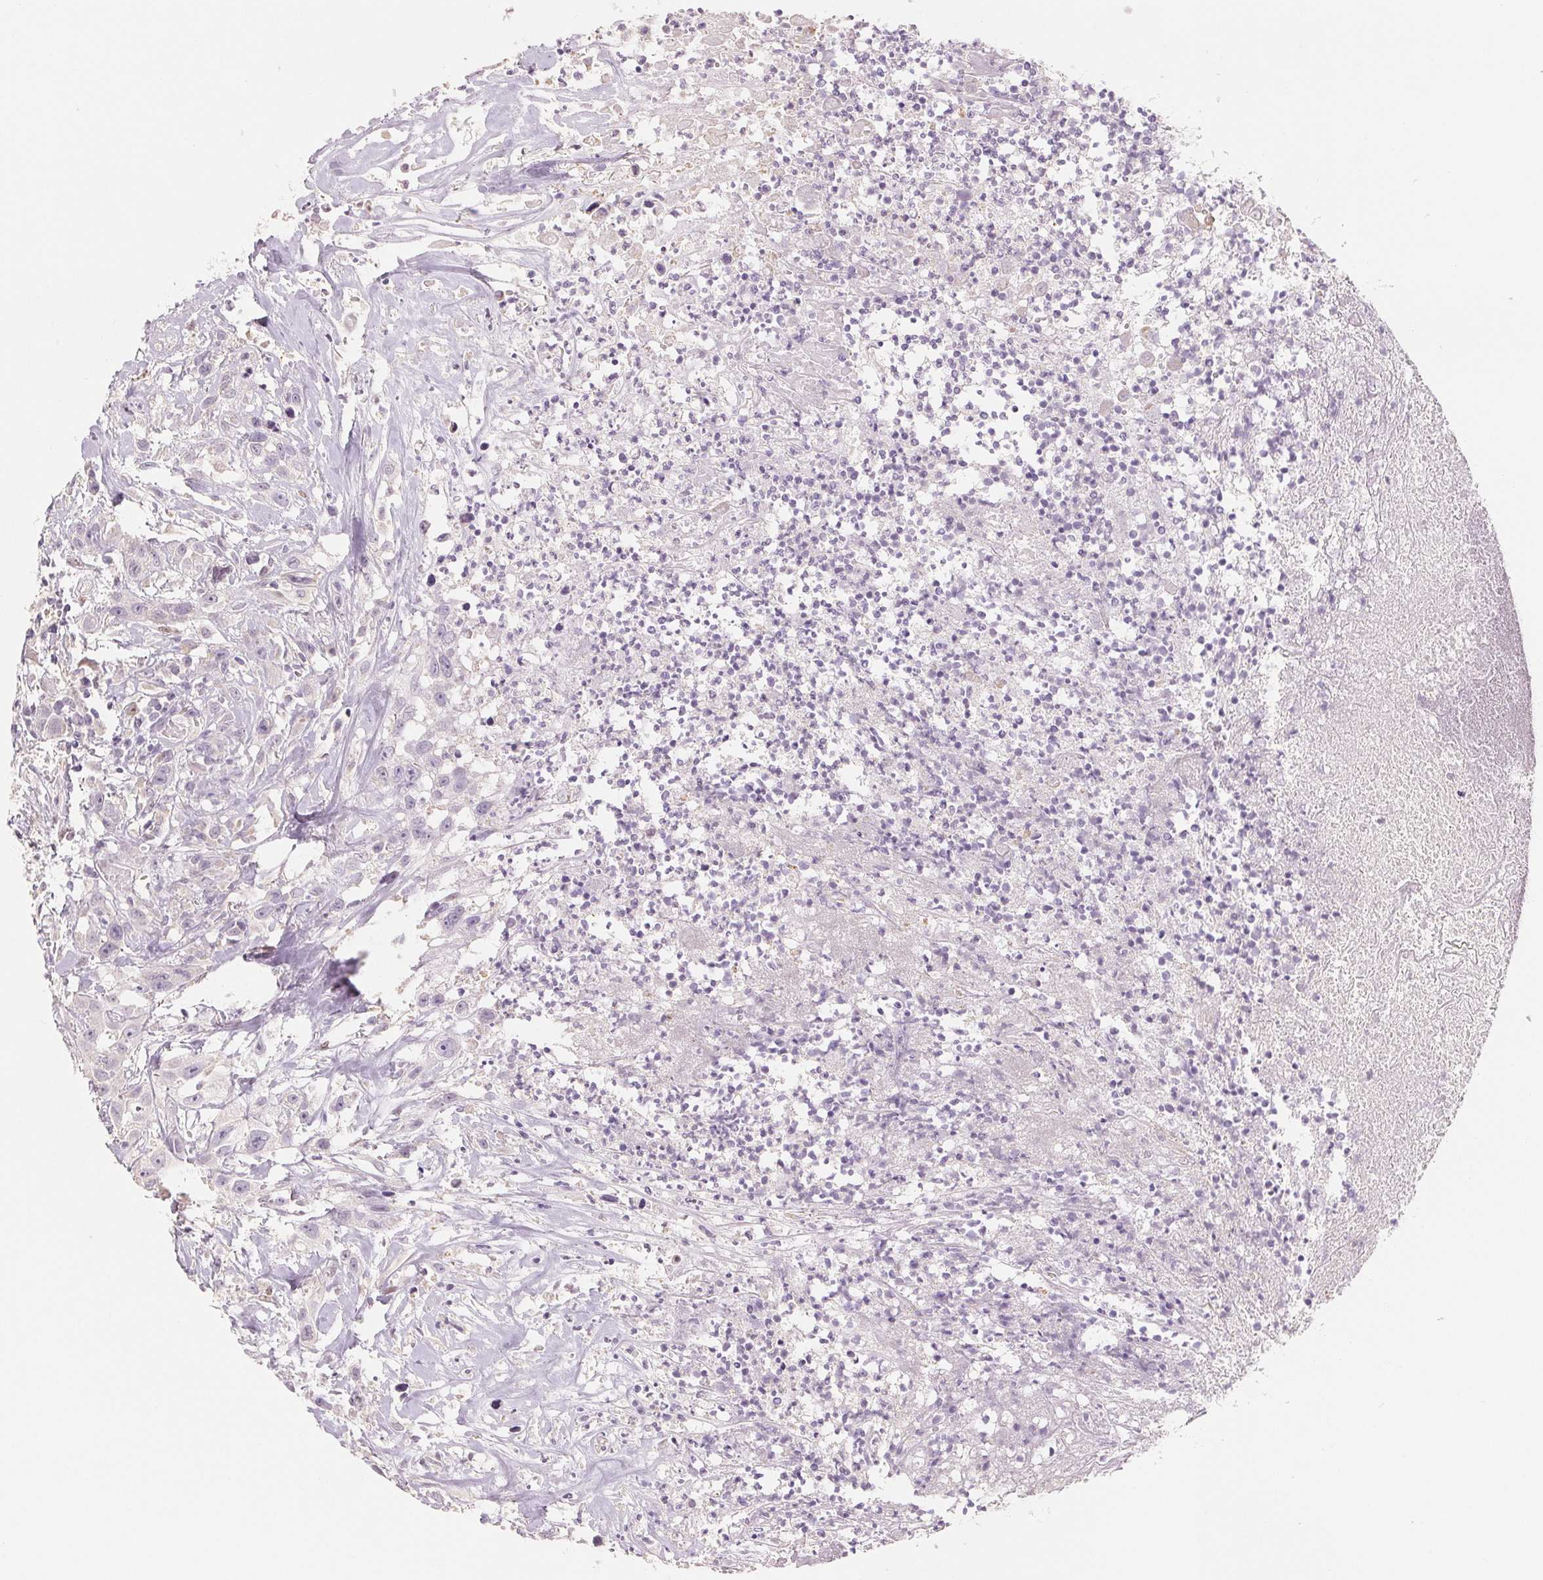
{"staining": {"intensity": "negative", "quantity": "none", "location": "none"}, "tissue": "head and neck cancer", "cell_type": "Tumor cells", "image_type": "cancer", "snomed": [{"axis": "morphology", "description": "Squamous cell carcinoma, NOS"}, {"axis": "topography", "description": "Head-Neck"}], "caption": "Tumor cells show no significant protein staining in squamous cell carcinoma (head and neck).", "gene": "SMARCD3", "patient": {"sex": "male", "age": 57}}